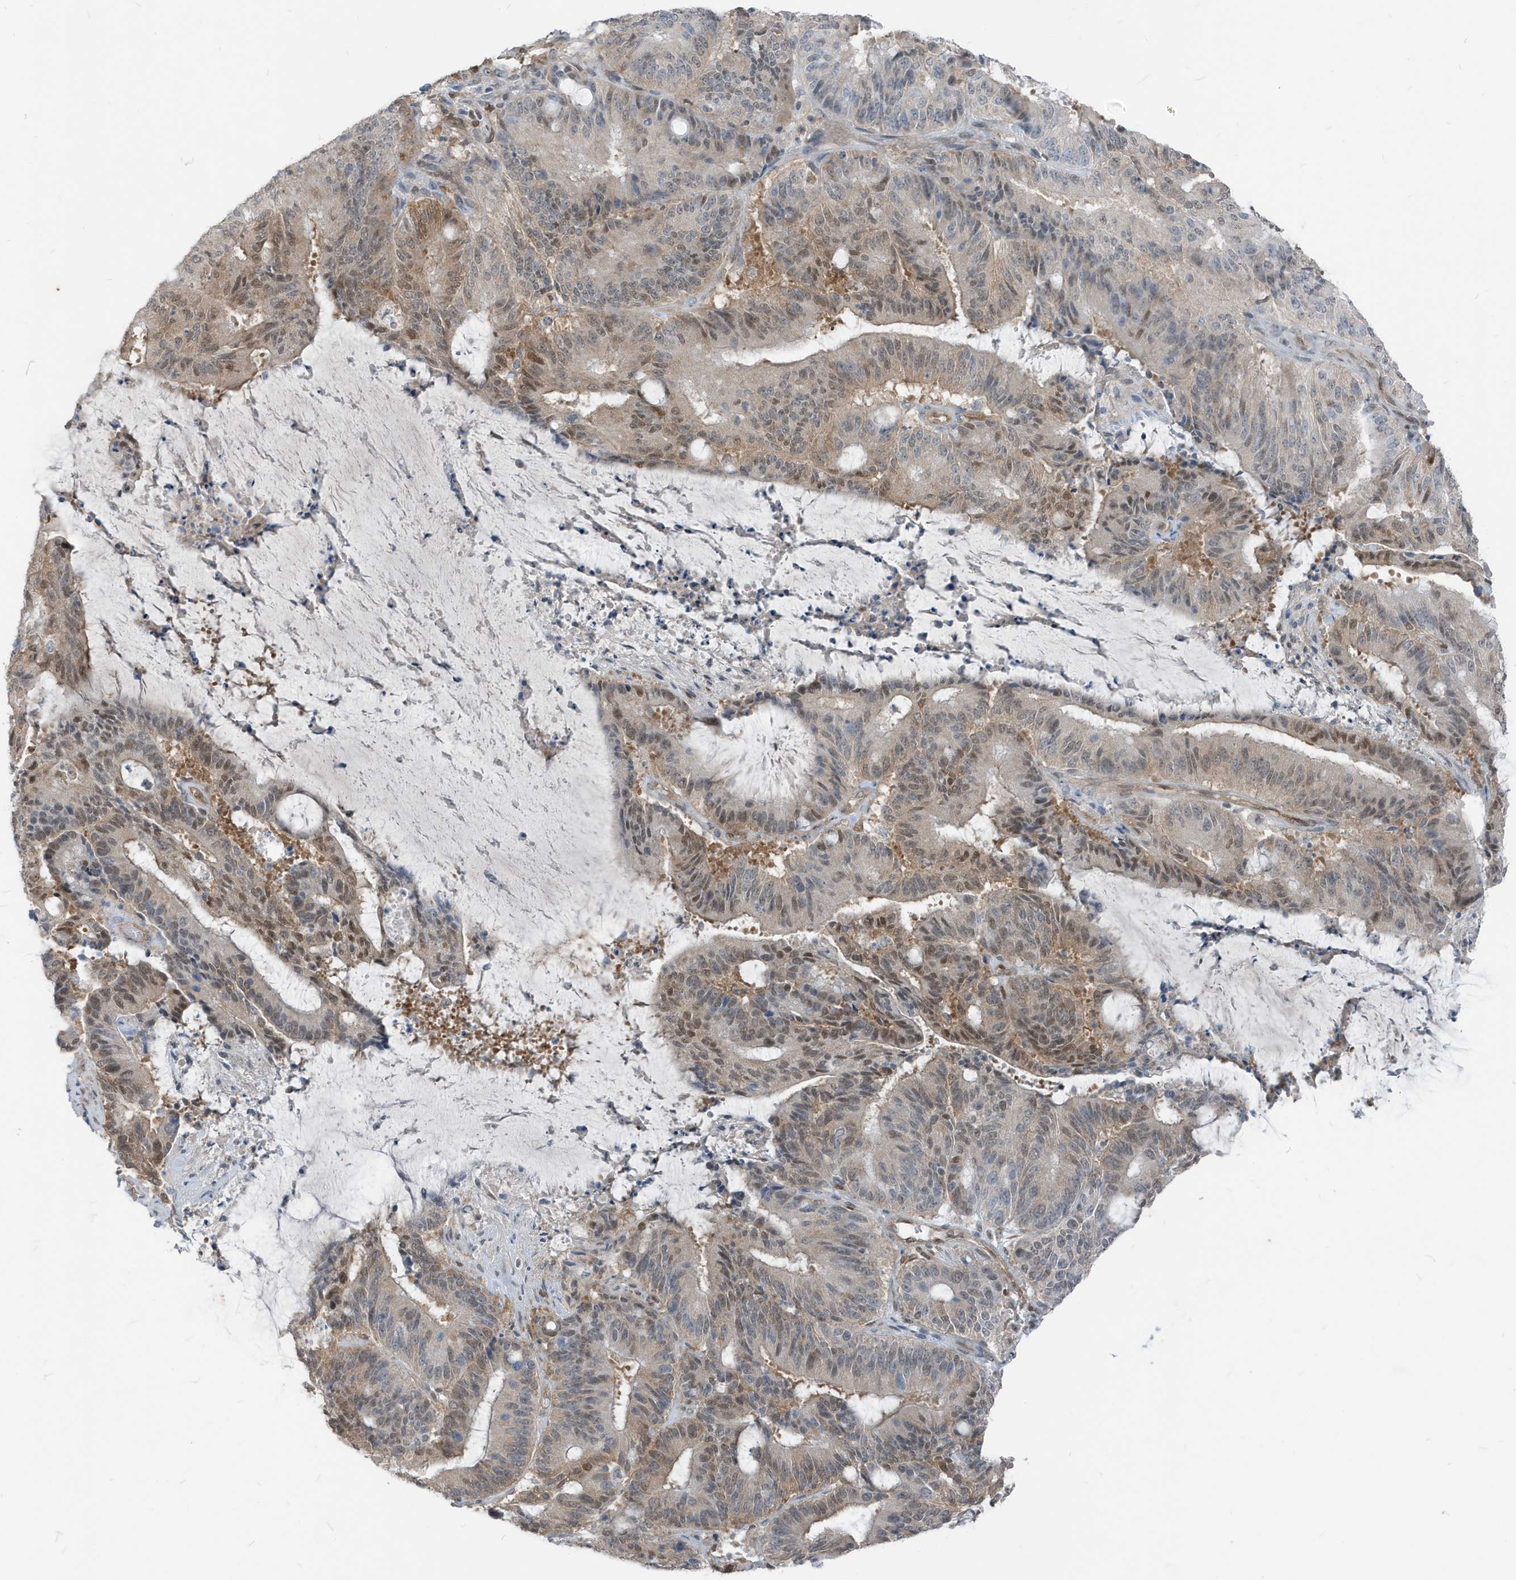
{"staining": {"intensity": "moderate", "quantity": "25%-75%", "location": "nuclear"}, "tissue": "liver cancer", "cell_type": "Tumor cells", "image_type": "cancer", "snomed": [{"axis": "morphology", "description": "Normal tissue, NOS"}, {"axis": "morphology", "description": "Cholangiocarcinoma"}, {"axis": "topography", "description": "Liver"}, {"axis": "topography", "description": "Peripheral nerve tissue"}], "caption": "Cholangiocarcinoma (liver) stained with a brown dye reveals moderate nuclear positive positivity in about 25%-75% of tumor cells.", "gene": "NCOA7", "patient": {"sex": "female", "age": 73}}